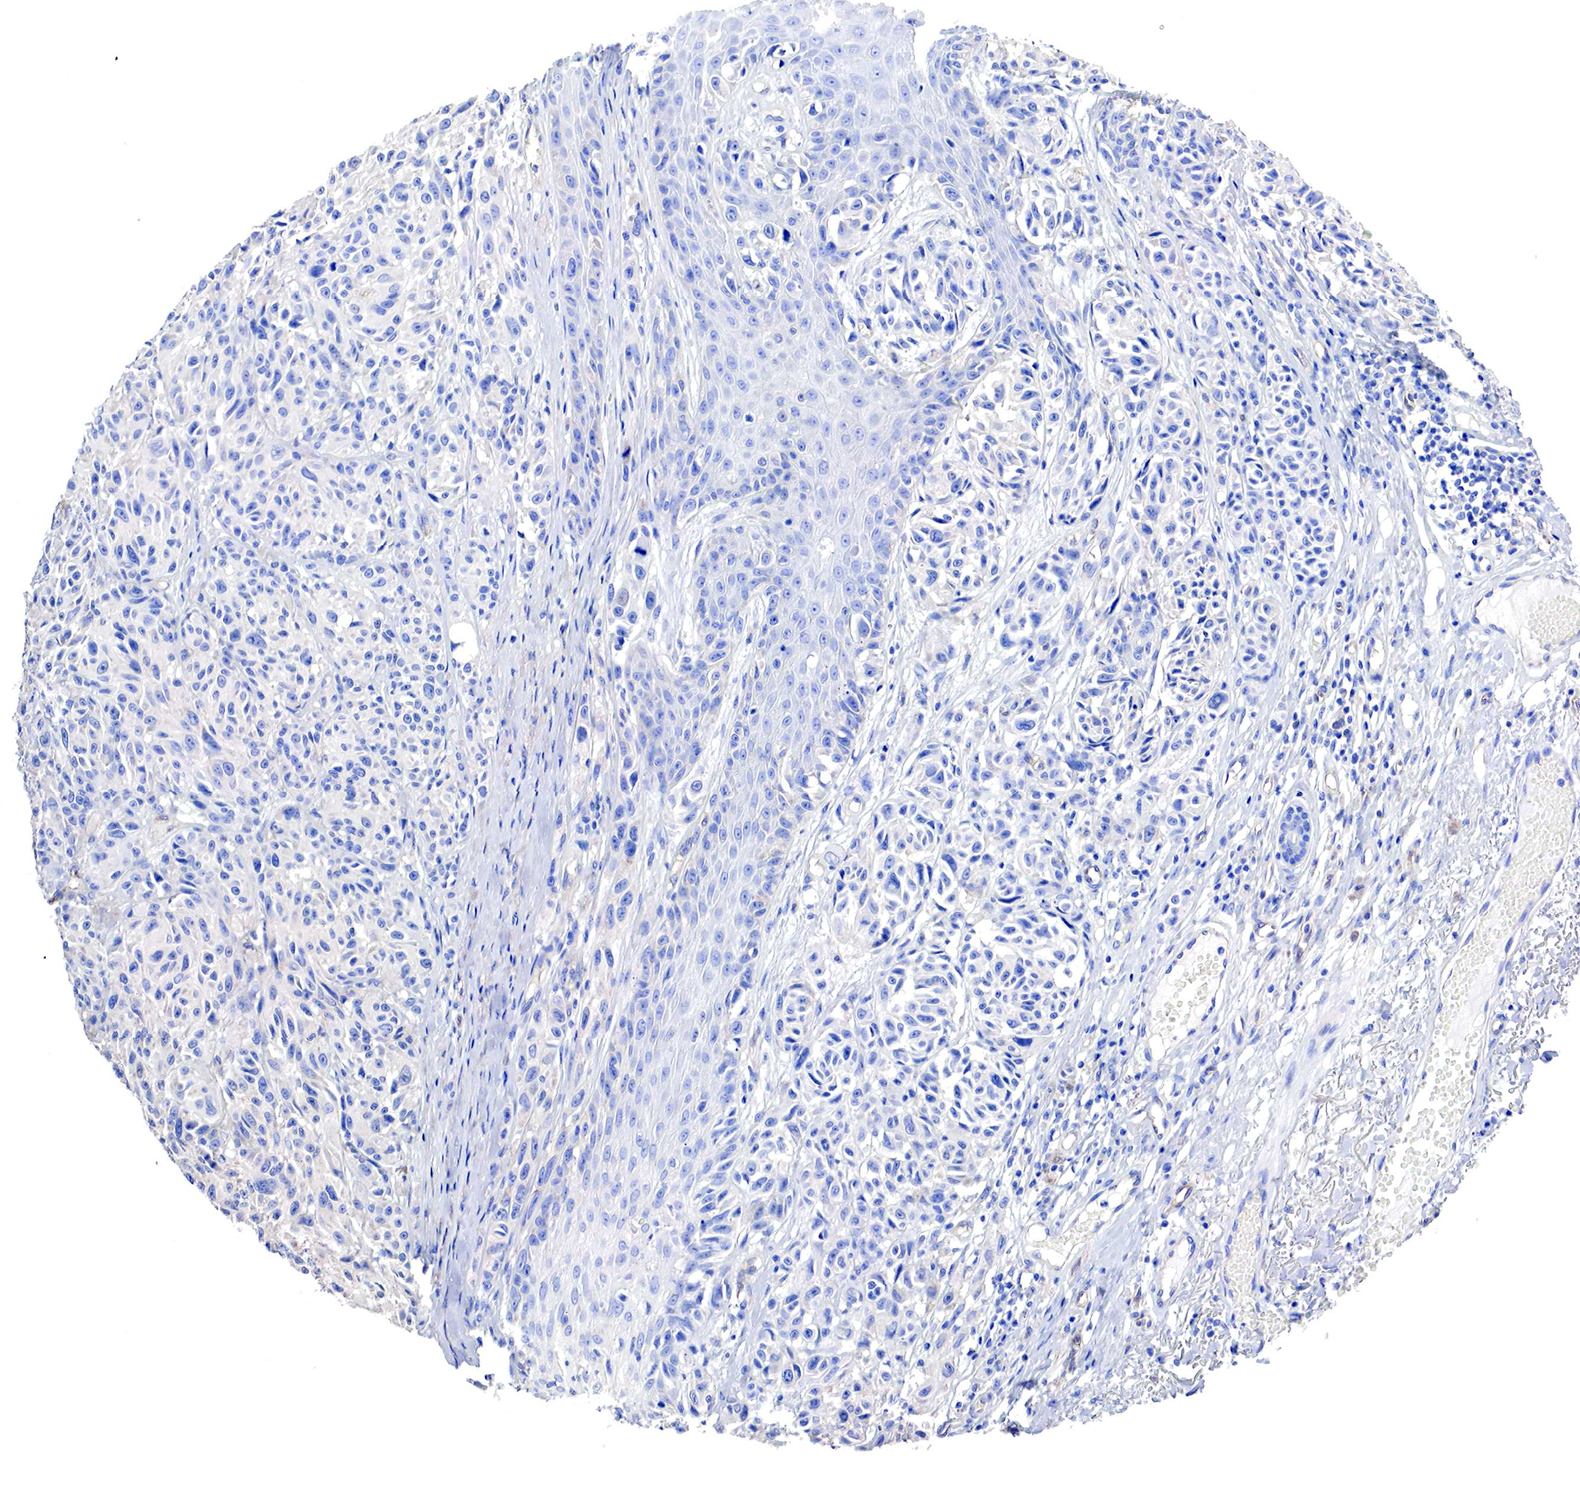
{"staining": {"intensity": "negative", "quantity": "none", "location": "none"}, "tissue": "melanoma", "cell_type": "Tumor cells", "image_type": "cancer", "snomed": [{"axis": "morphology", "description": "Malignant melanoma, NOS"}, {"axis": "topography", "description": "Skin"}], "caption": "Malignant melanoma was stained to show a protein in brown. There is no significant staining in tumor cells.", "gene": "RDX", "patient": {"sex": "male", "age": 70}}